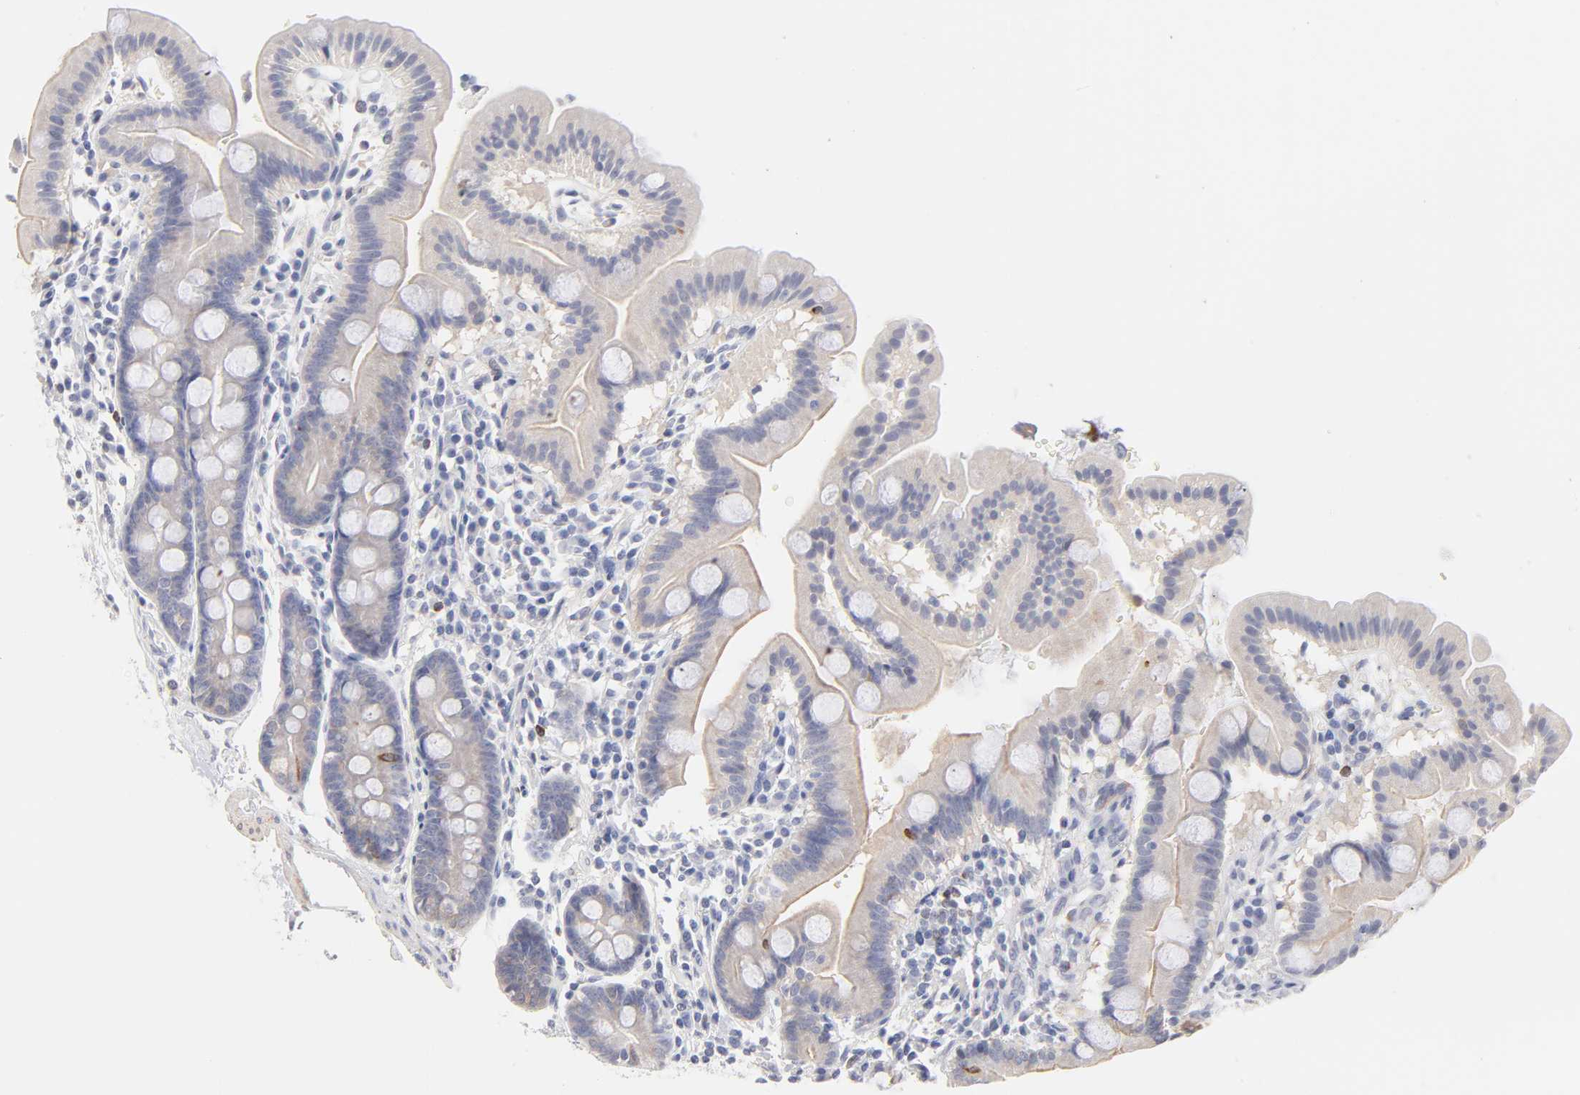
{"staining": {"intensity": "strong", "quantity": "<25%", "location": "cytoplasmic/membranous"}, "tissue": "duodenum", "cell_type": "Glandular cells", "image_type": "normal", "snomed": [{"axis": "morphology", "description": "Normal tissue, NOS"}, {"axis": "topography", "description": "Duodenum"}], "caption": "Duodenum stained with DAB (3,3'-diaminobenzidine) IHC displays medium levels of strong cytoplasmic/membranous expression in about <25% of glandular cells. The protein of interest is stained brown, and the nuclei are stained in blue (DAB (3,3'-diaminobenzidine) IHC with brightfield microscopy, high magnification).", "gene": "MID1", "patient": {"sex": "male", "age": 50}}